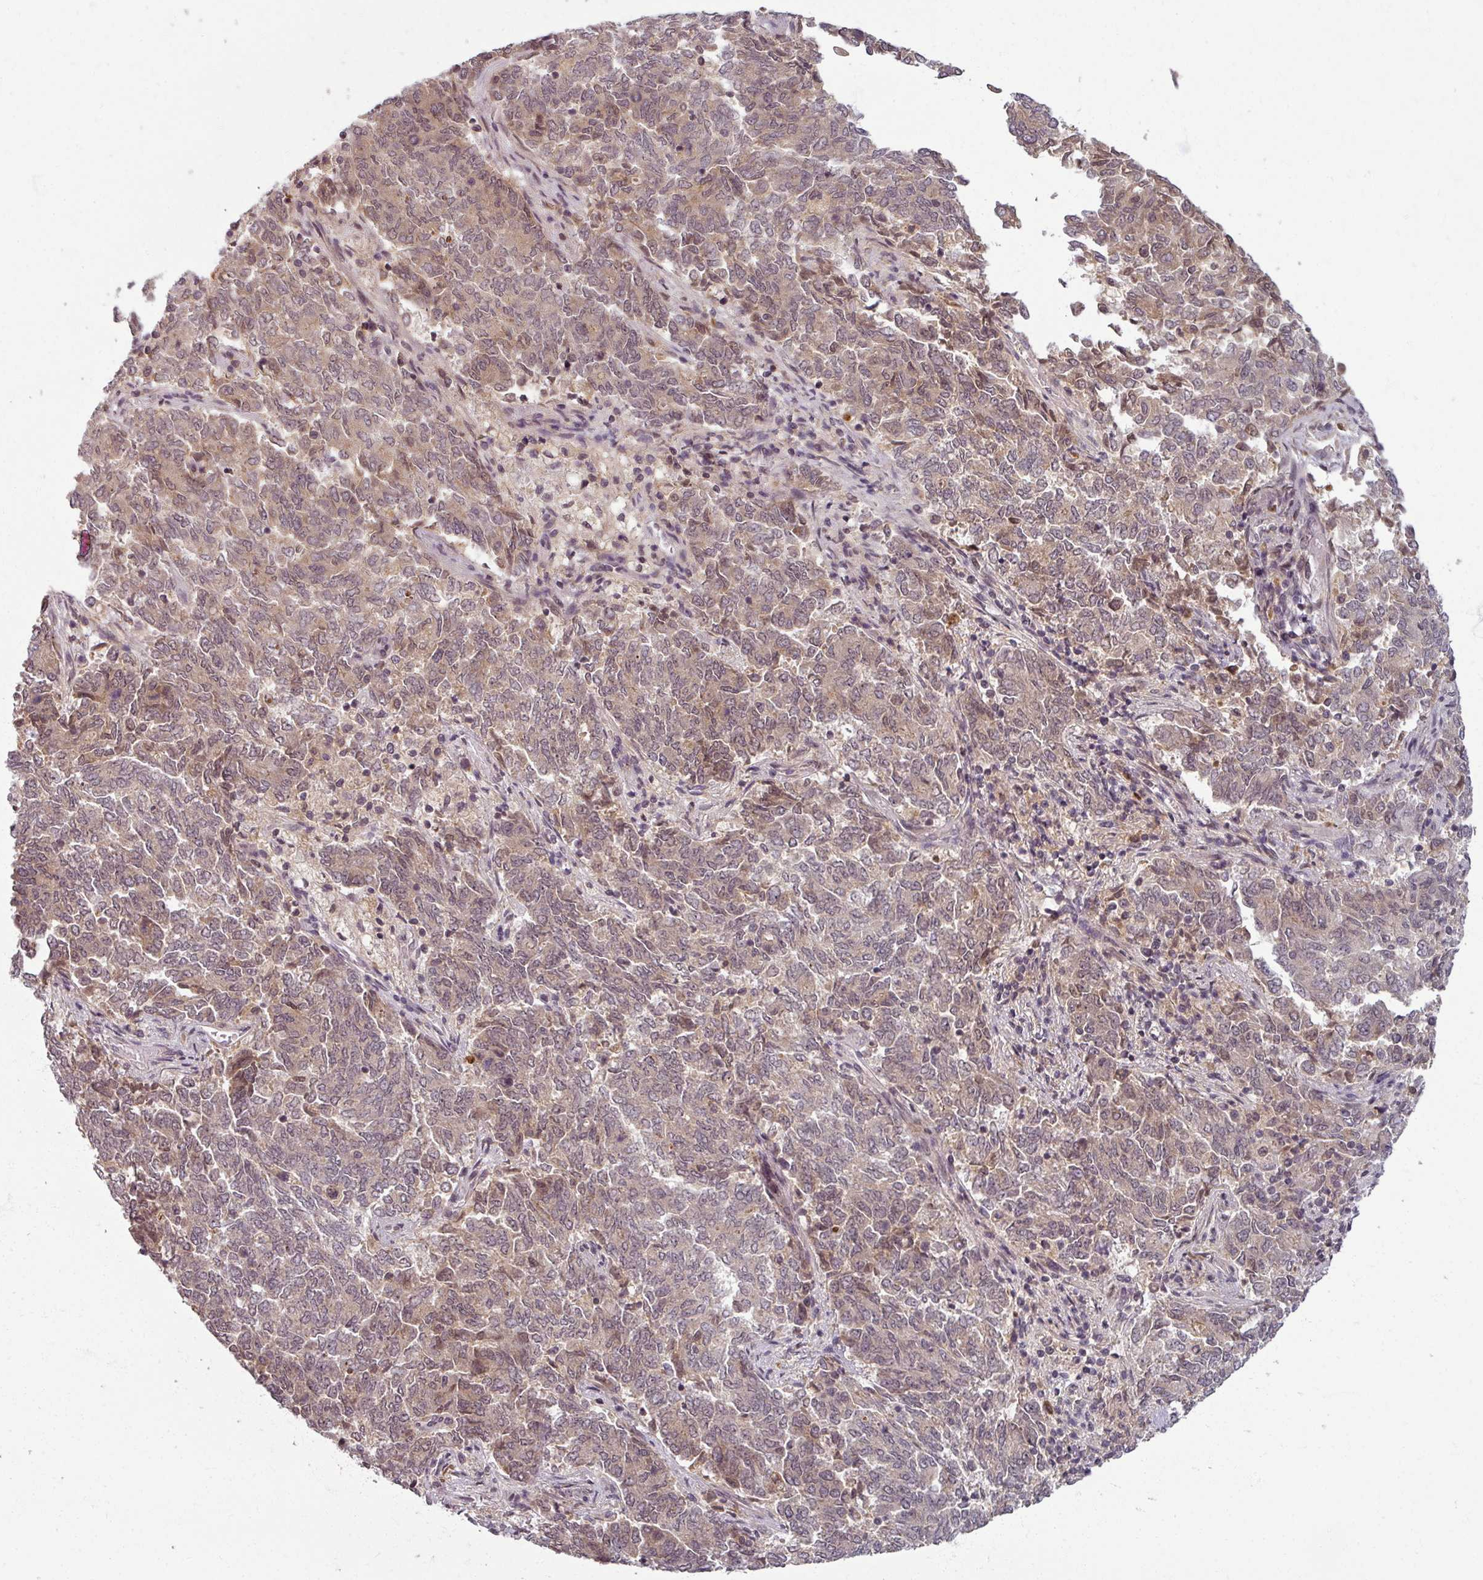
{"staining": {"intensity": "weak", "quantity": "25%-75%", "location": "cytoplasmic/membranous,nuclear"}, "tissue": "endometrial cancer", "cell_type": "Tumor cells", "image_type": "cancer", "snomed": [{"axis": "morphology", "description": "Adenocarcinoma, NOS"}, {"axis": "topography", "description": "Endometrium"}], "caption": "Immunohistochemical staining of human endometrial adenocarcinoma demonstrates low levels of weak cytoplasmic/membranous and nuclear expression in about 25%-75% of tumor cells. The staining is performed using DAB brown chromogen to label protein expression. The nuclei are counter-stained blue using hematoxylin.", "gene": "POLR2G", "patient": {"sex": "female", "age": 80}}